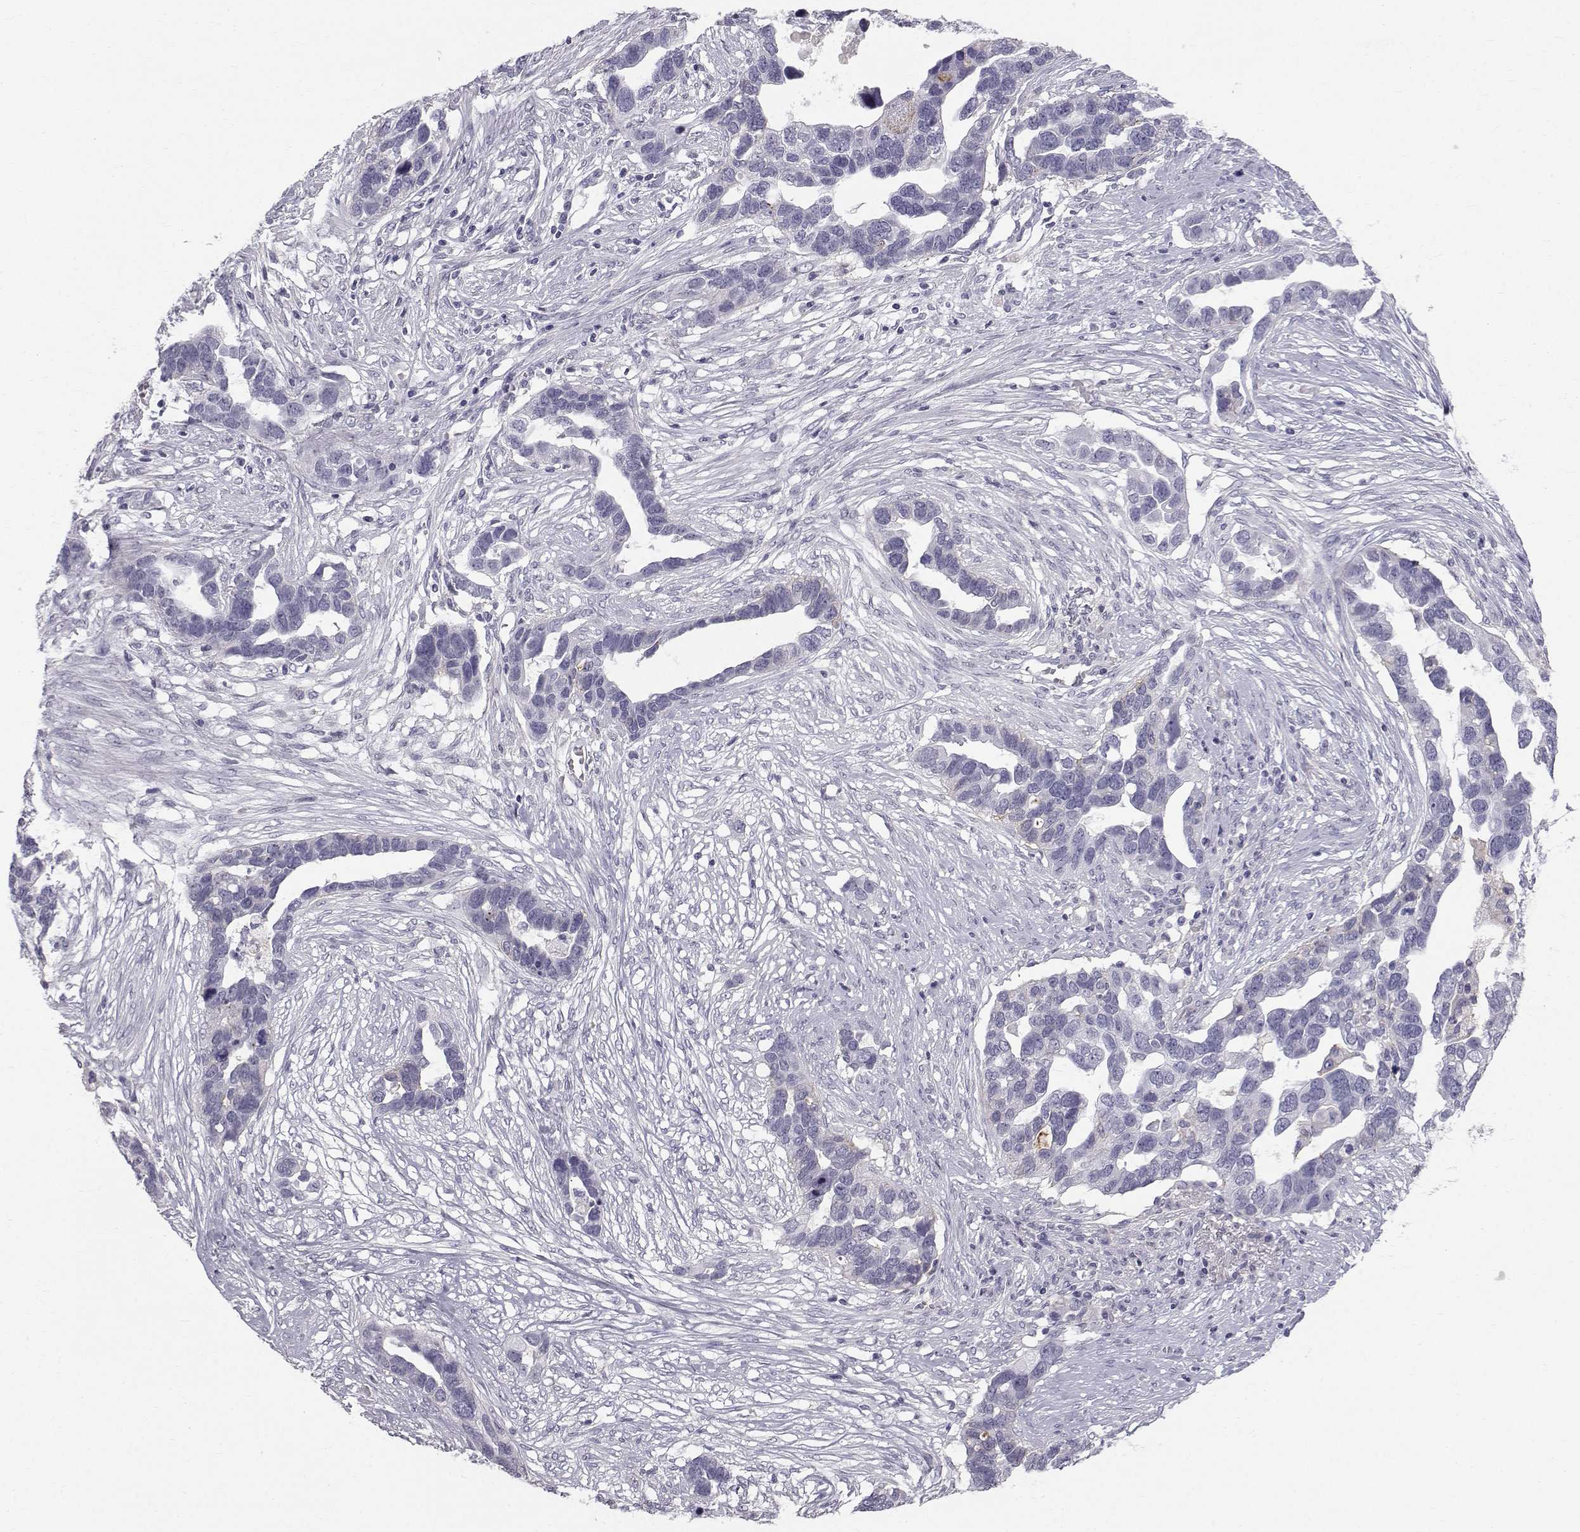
{"staining": {"intensity": "negative", "quantity": "none", "location": "none"}, "tissue": "ovarian cancer", "cell_type": "Tumor cells", "image_type": "cancer", "snomed": [{"axis": "morphology", "description": "Cystadenocarcinoma, serous, NOS"}, {"axis": "topography", "description": "Ovary"}], "caption": "The micrograph demonstrates no significant expression in tumor cells of serous cystadenocarcinoma (ovarian).", "gene": "SPDYE4", "patient": {"sex": "female", "age": 54}}